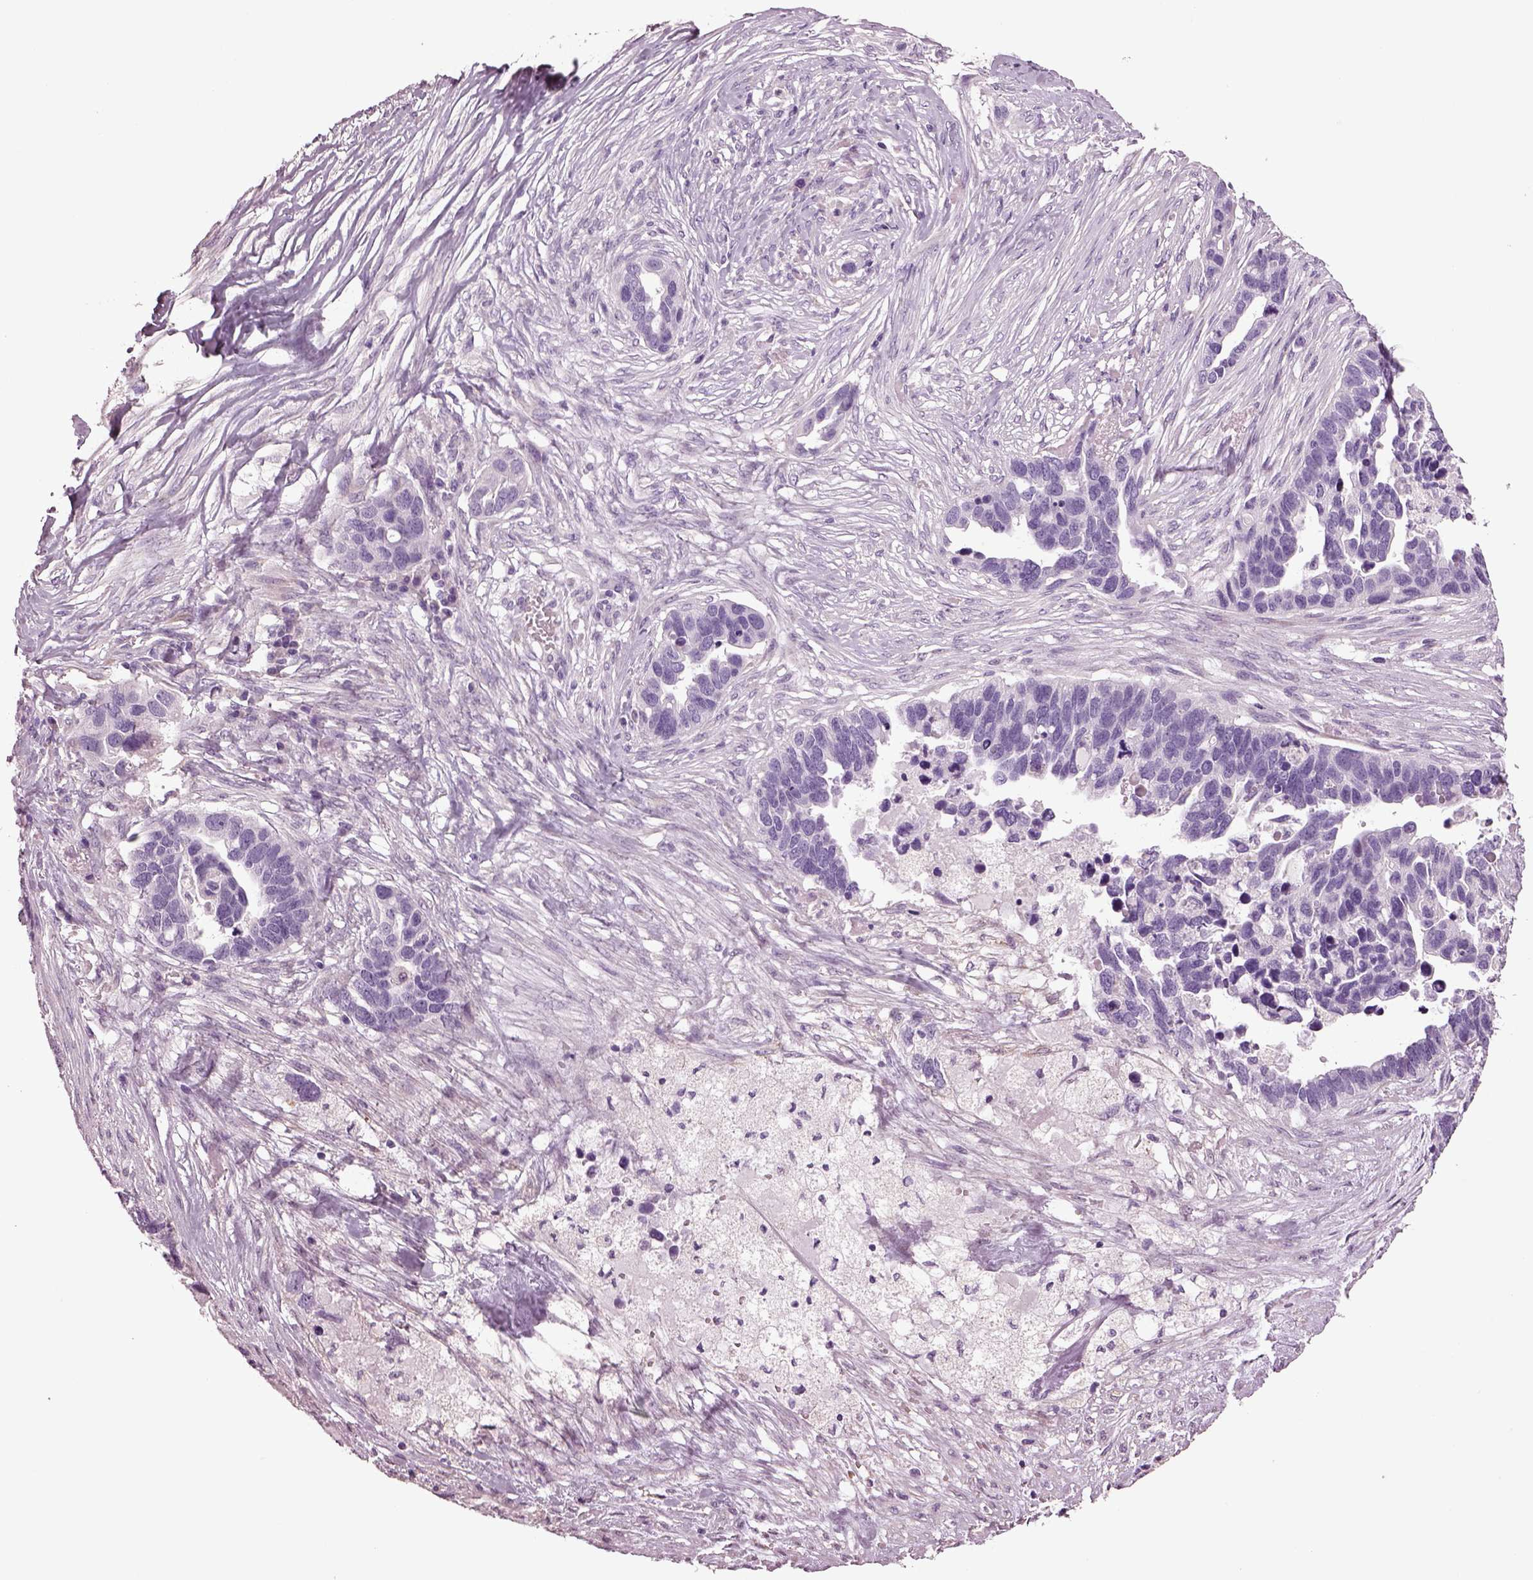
{"staining": {"intensity": "negative", "quantity": "none", "location": "none"}, "tissue": "ovarian cancer", "cell_type": "Tumor cells", "image_type": "cancer", "snomed": [{"axis": "morphology", "description": "Cystadenocarcinoma, serous, NOS"}, {"axis": "topography", "description": "Ovary"}], "caption": "The image reveals no staining of tumor cells in serous cystadenocarcinoma (ovarian).", "gene": "GUCA1A", "patient": {"sex": "female", "age": 54}}